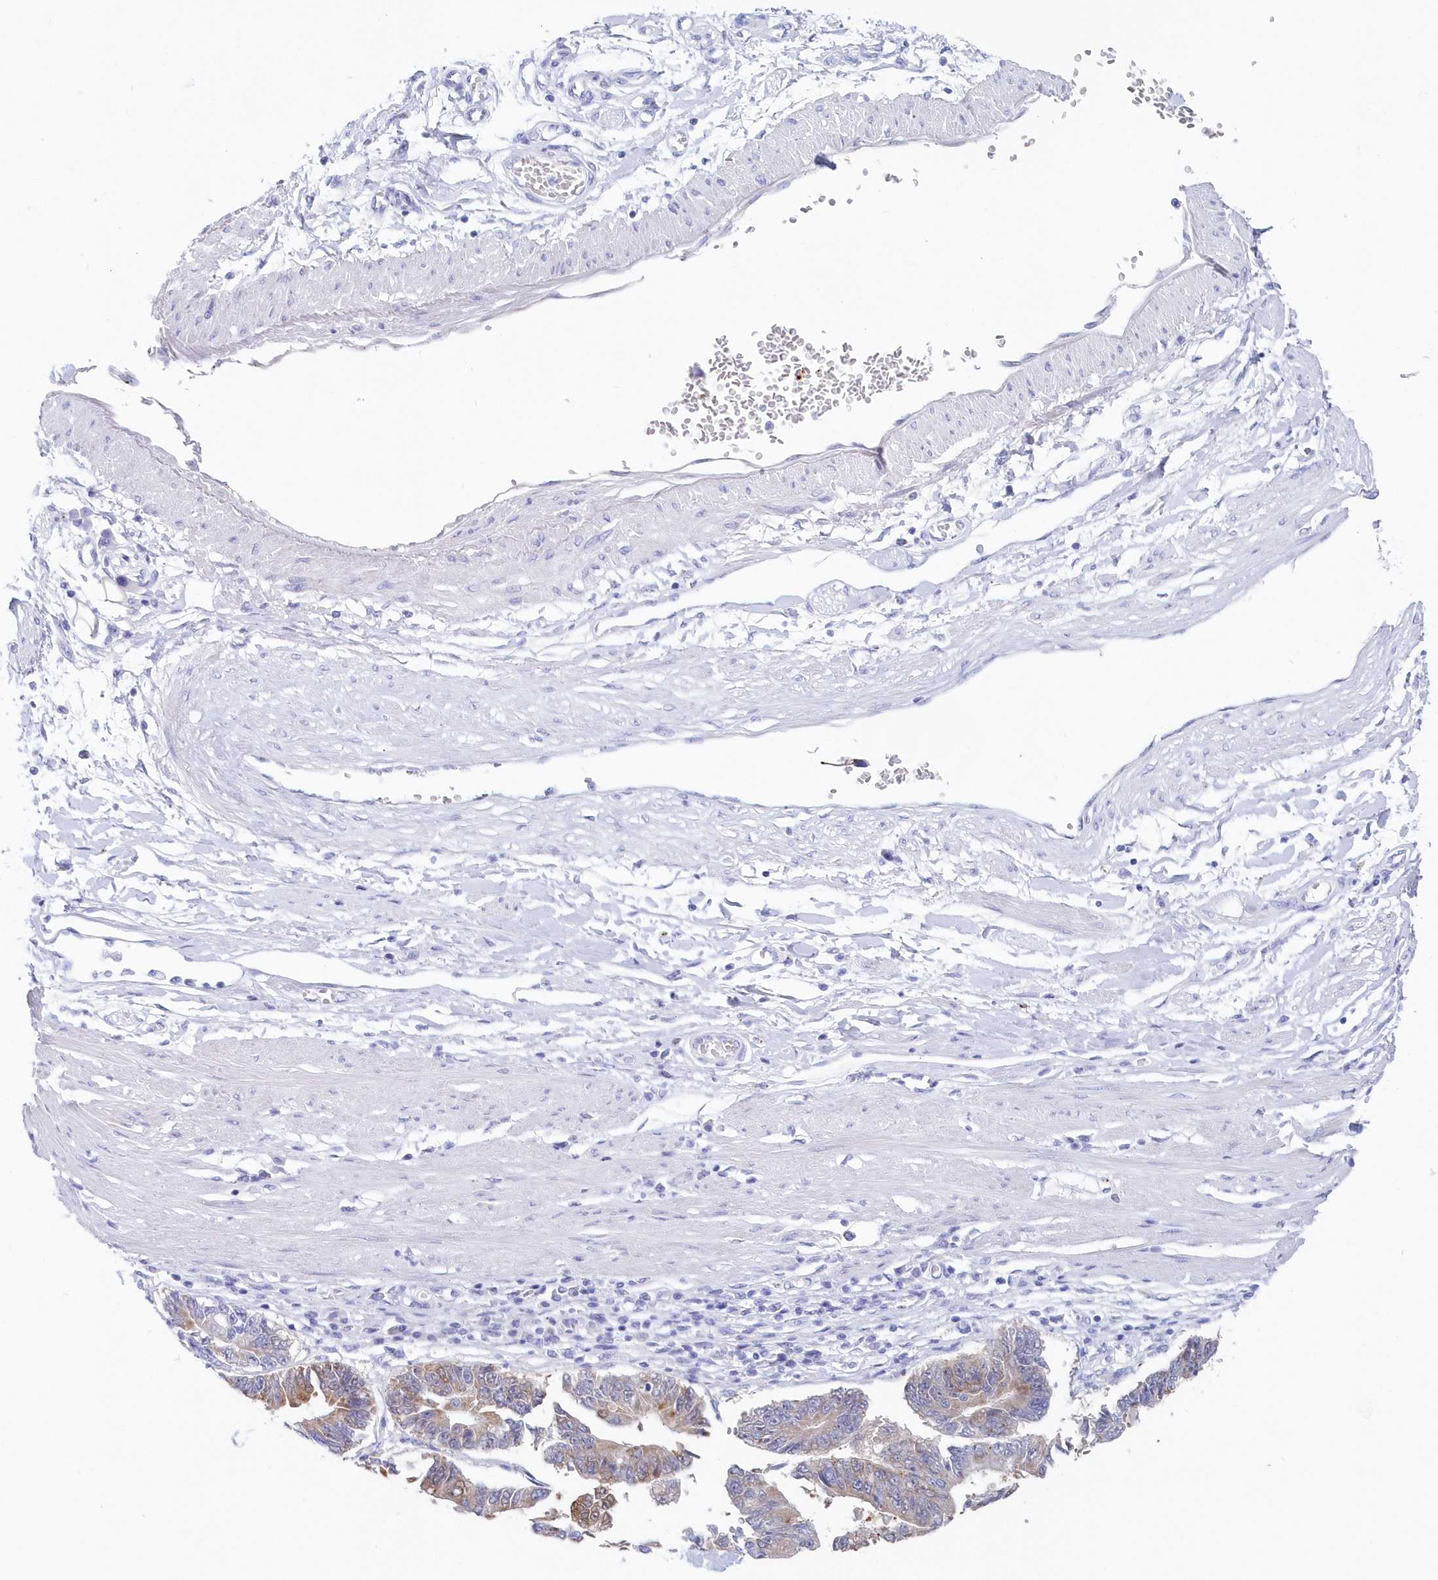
{"staining": {"intensity": "weak", "quantity": "25%-75%", "location": "cytoplasmic/membranous"}, "tissue": "stomach cancer", "cell_type": "Tumor cells", "image_type": "cancer", "snomed": [{"axis": "morphology", "description": "Adenocarcinoma, NOS"}, {"axis": "topography", "description": "Stomach"}], "caption": "Protein analysis of stomach cancer (adenocarcinoma) tissue reveals weak cytoplasmic/membranous expression in about 25%-75% of tumor cells.", "gene": "CSNK1G2", "patient": {"sex": "male", "age": 59}}